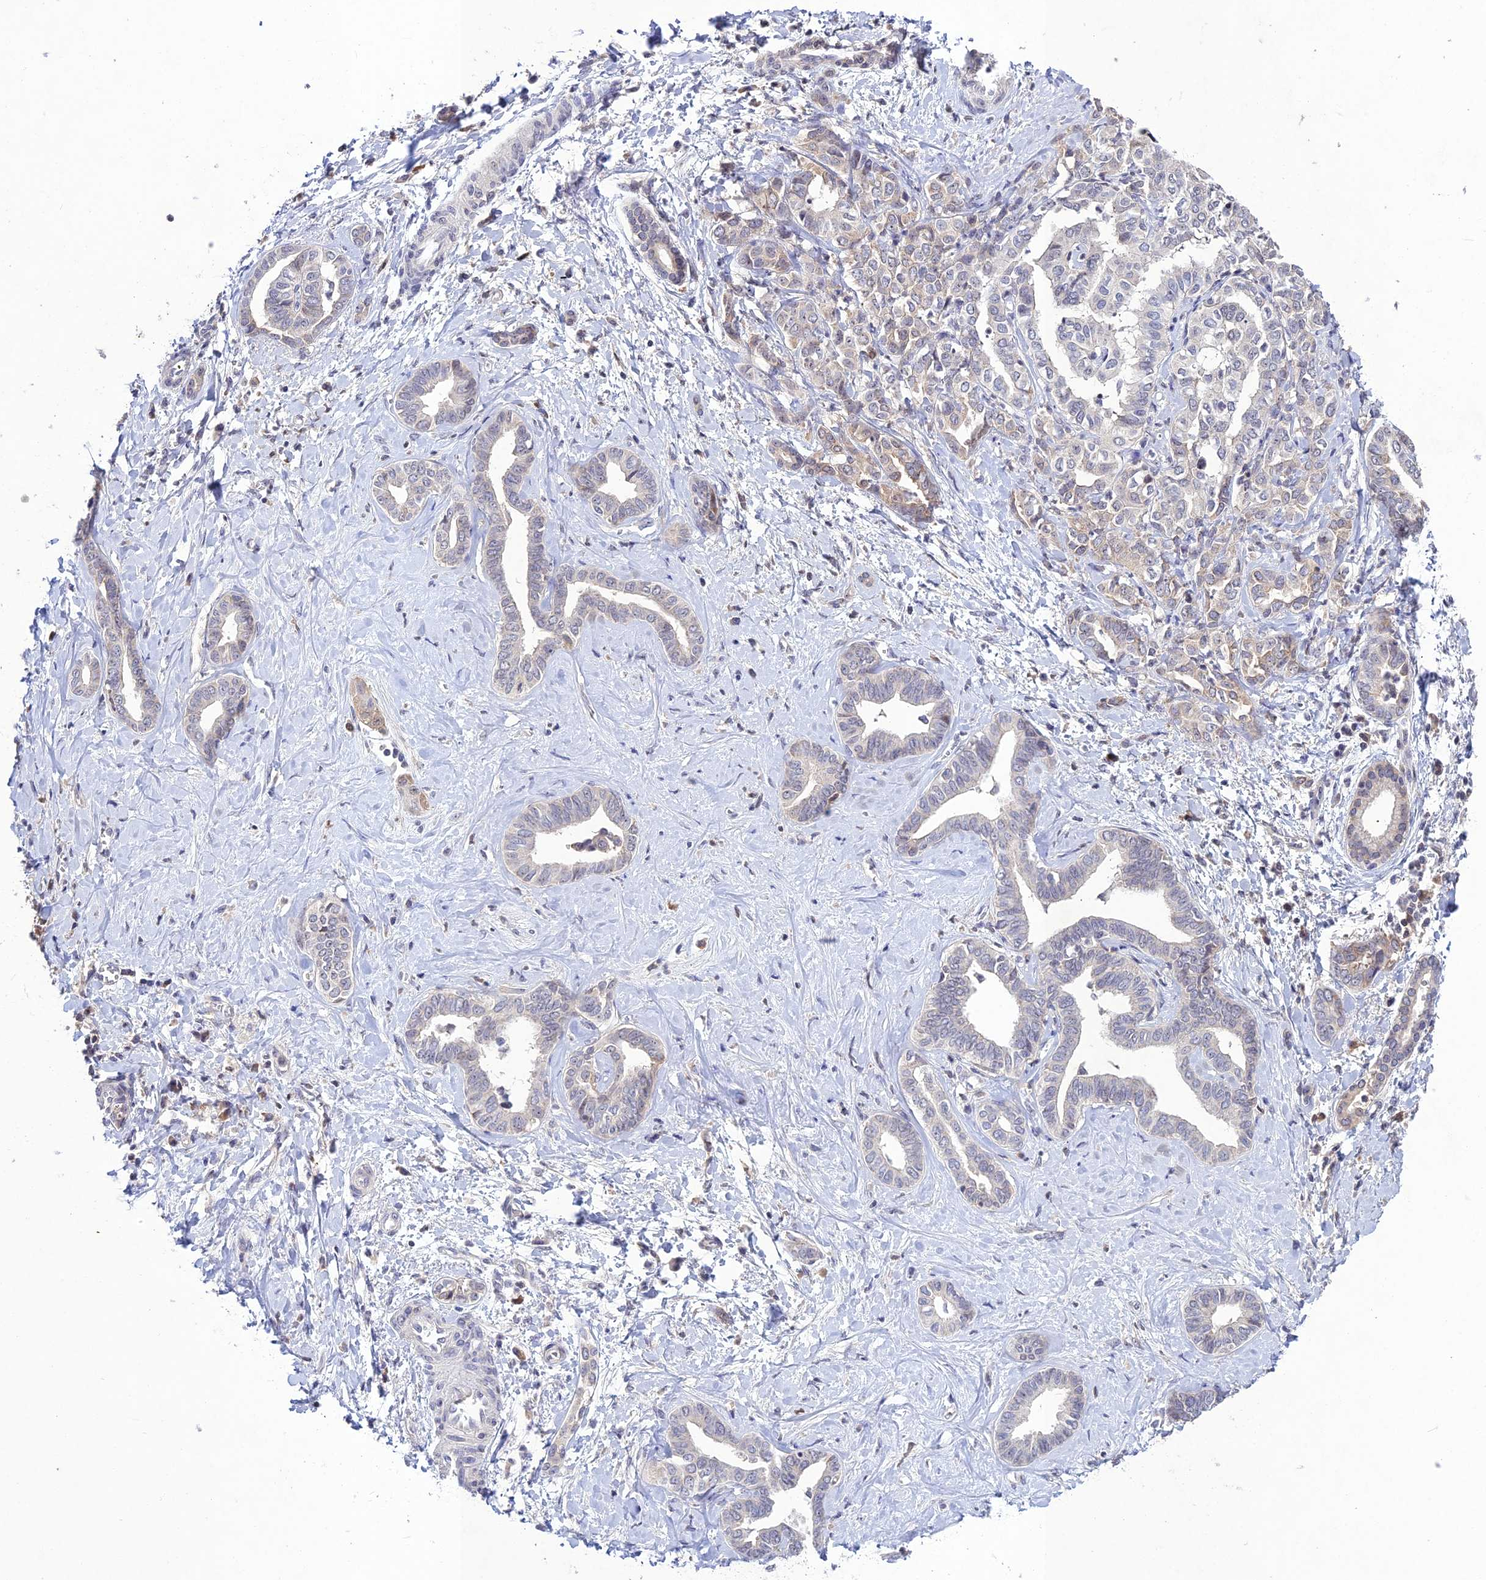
{"staining": {"intensity": "negative", "quantity": "none", "location": "none"}, "tissue": "liver cancer", "cell_type": "Tumor cells", "image_type": "cancer", "snomed": [{"axis": "morphology", "description": "Cholangiocarcinoma"}, {"axis": "topography", "description": "Liver"}], "caption": "Immunohistochemical staining of cholangiocarcinoma (liver) demonstrates no significant staining in tumor cells.", "gene": "CHST5", "patient": {"sex": "female", "age": 77}}